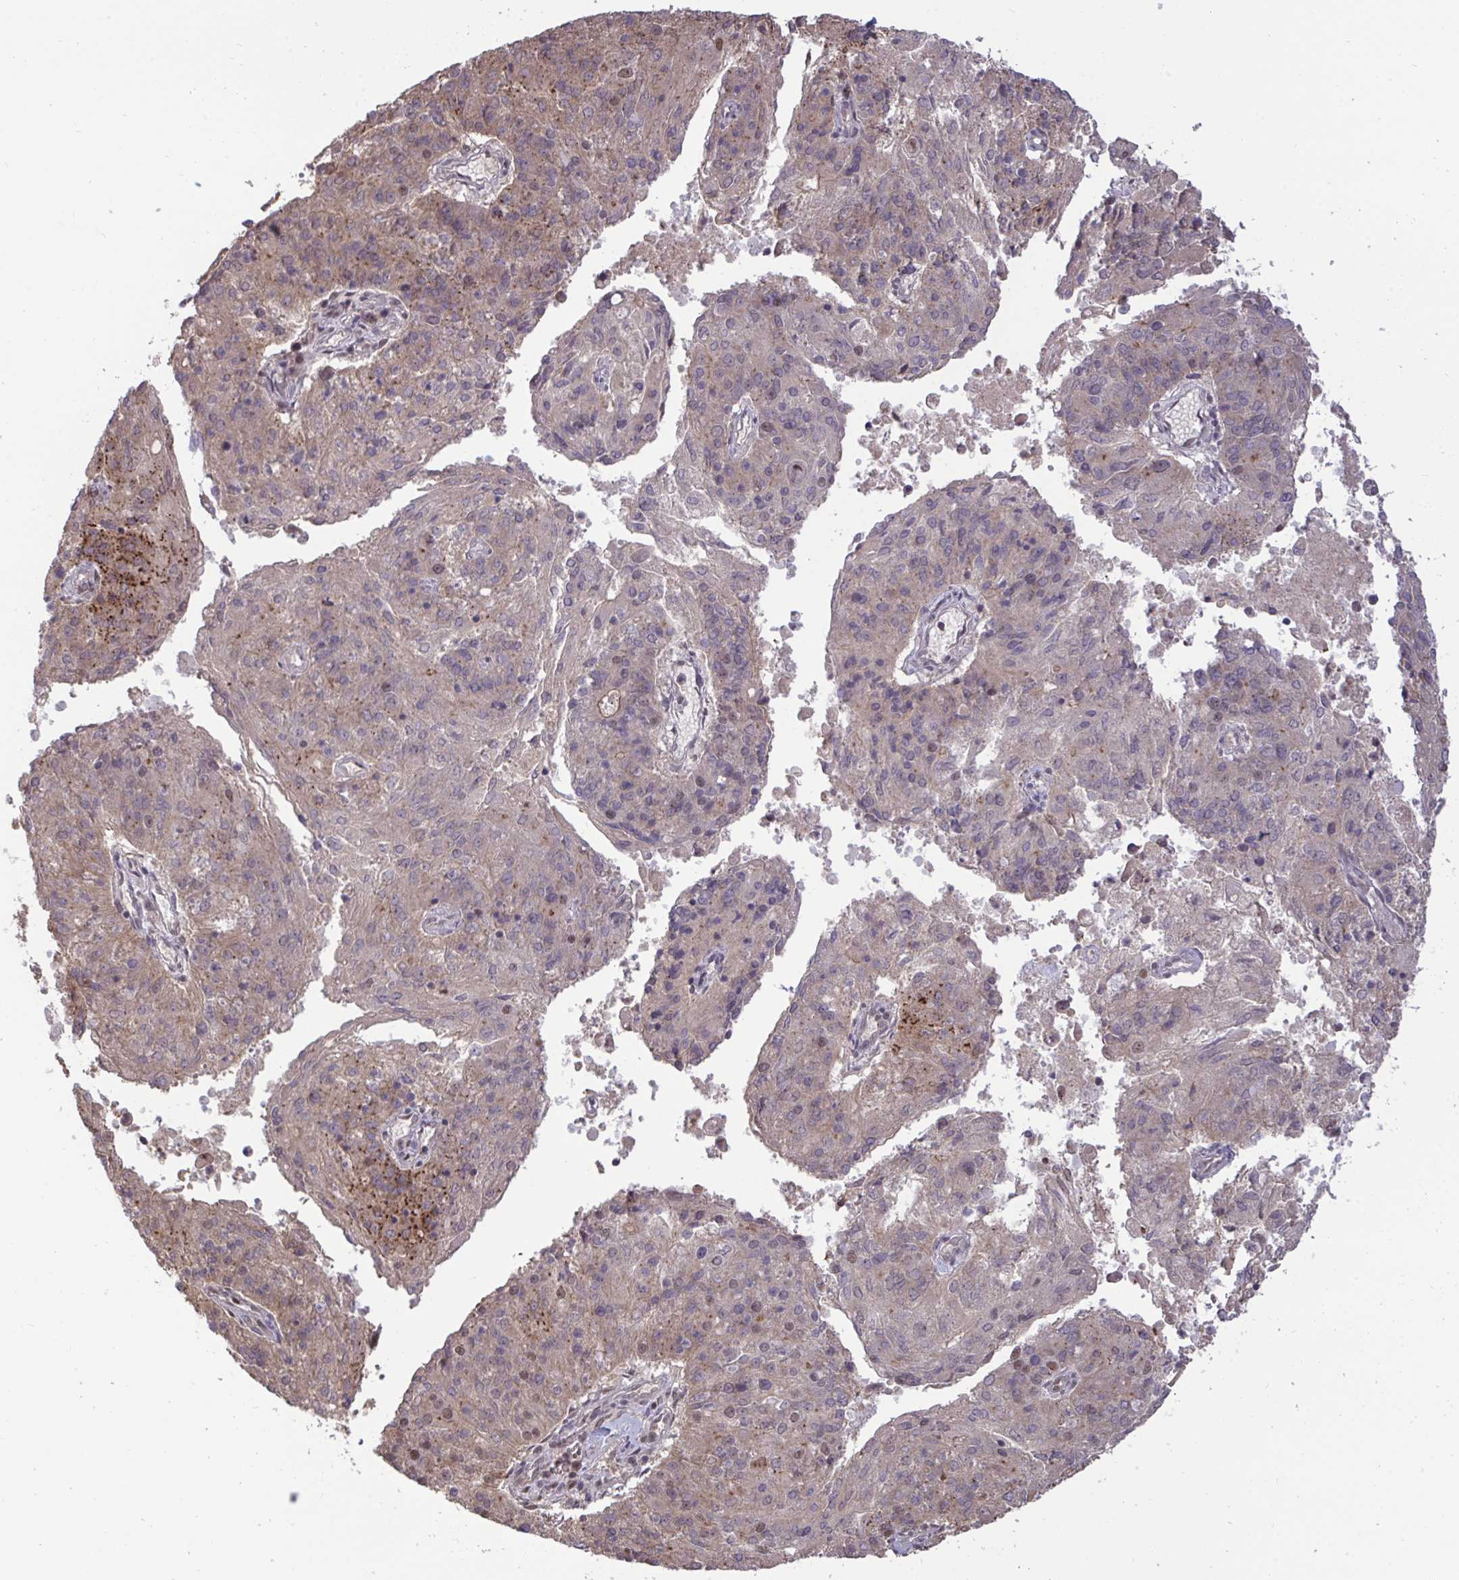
{"staining": {"intensity": "weak", "quantity": "25%-75%", "location": "cytoplasmic/membranous"}, "tissue": "endometrial cancer", "cell_type": "Tumor cells", "image_type": "cancer", "snomed": [{"axis": "morphology", "description": "Adenocarcinoma, NOS"}, {"axis": "topography", "description": "Endometrium"}], "caption": "Endometrial cancer (adenocarcinoma) tissue exhibits weak cytoplasmic/membranous positivity in about 25%-75% of tumor cells, visualized by immunohistochemistry.", "gene": "PUF60", "patient": {"sex": "female", "age": 82}}